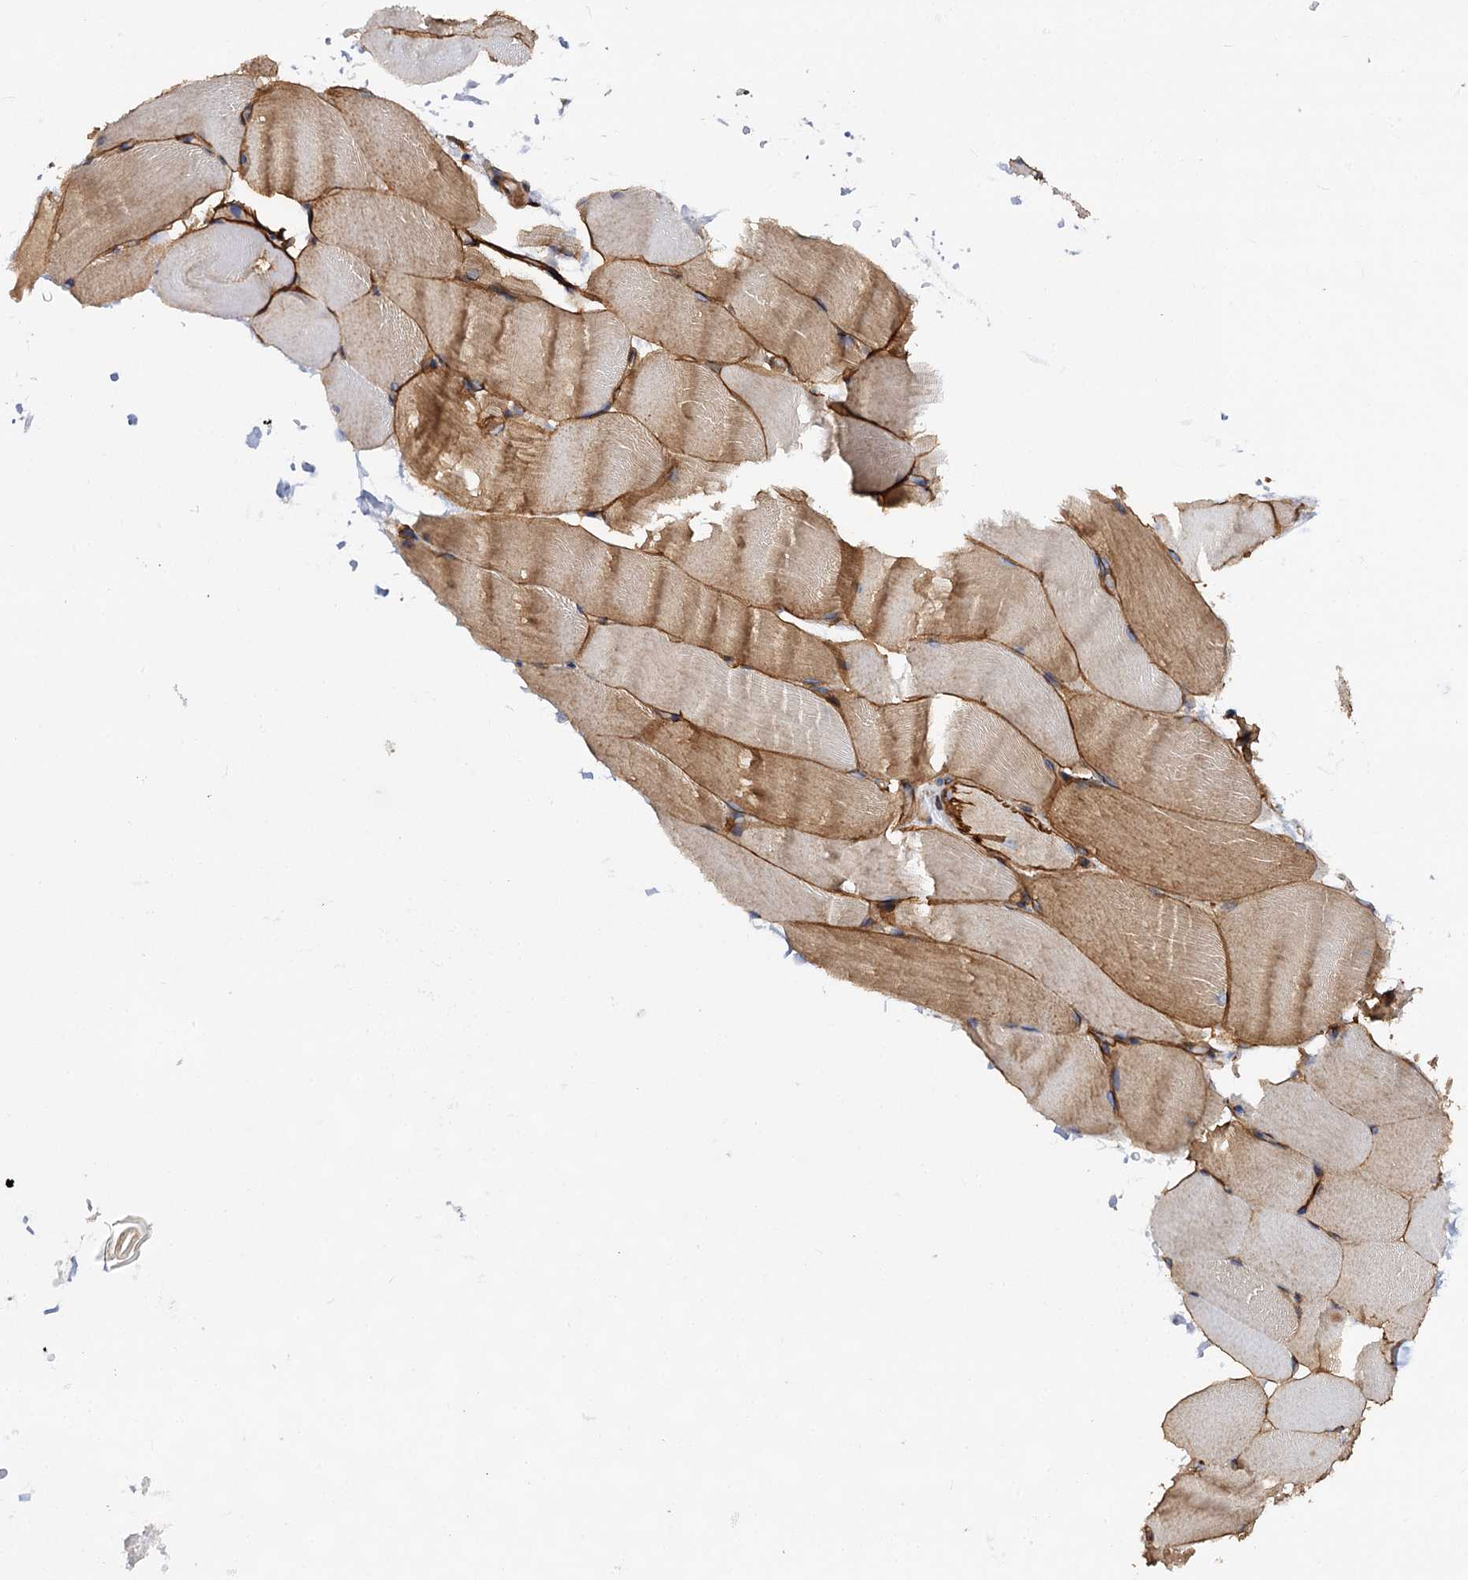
{"staining": {"intensity": "moderate", "quantity": "25%-75%", "location": "cytoplasmic/membranous"}, "tissue": "skeletal muscle", "cell_type": "Myocytes", "image_type": "normal", "snomed": [{"axis": "morphology", "description": "Normal tissue, NOS"}, {"axis": "topography", "description": "Skeletal muscle"}, {"axis": "topography", "description": "Parathyroid gland"}], "caption": "IHC (DAB) staining of benign human skeletal muscle exhibits moderate cytoplasmic/membranous protein expression in about 25%-75% of myocytes. The staining was performed using DAB (3,3'-diaminobenzidine) to visualize the protein expression in brown, while the nuclei were stained in blue with hematoxylin (Magnification: 20x).", "gene": "CSAD", "patient": {"sex": "female", "age": 37}}